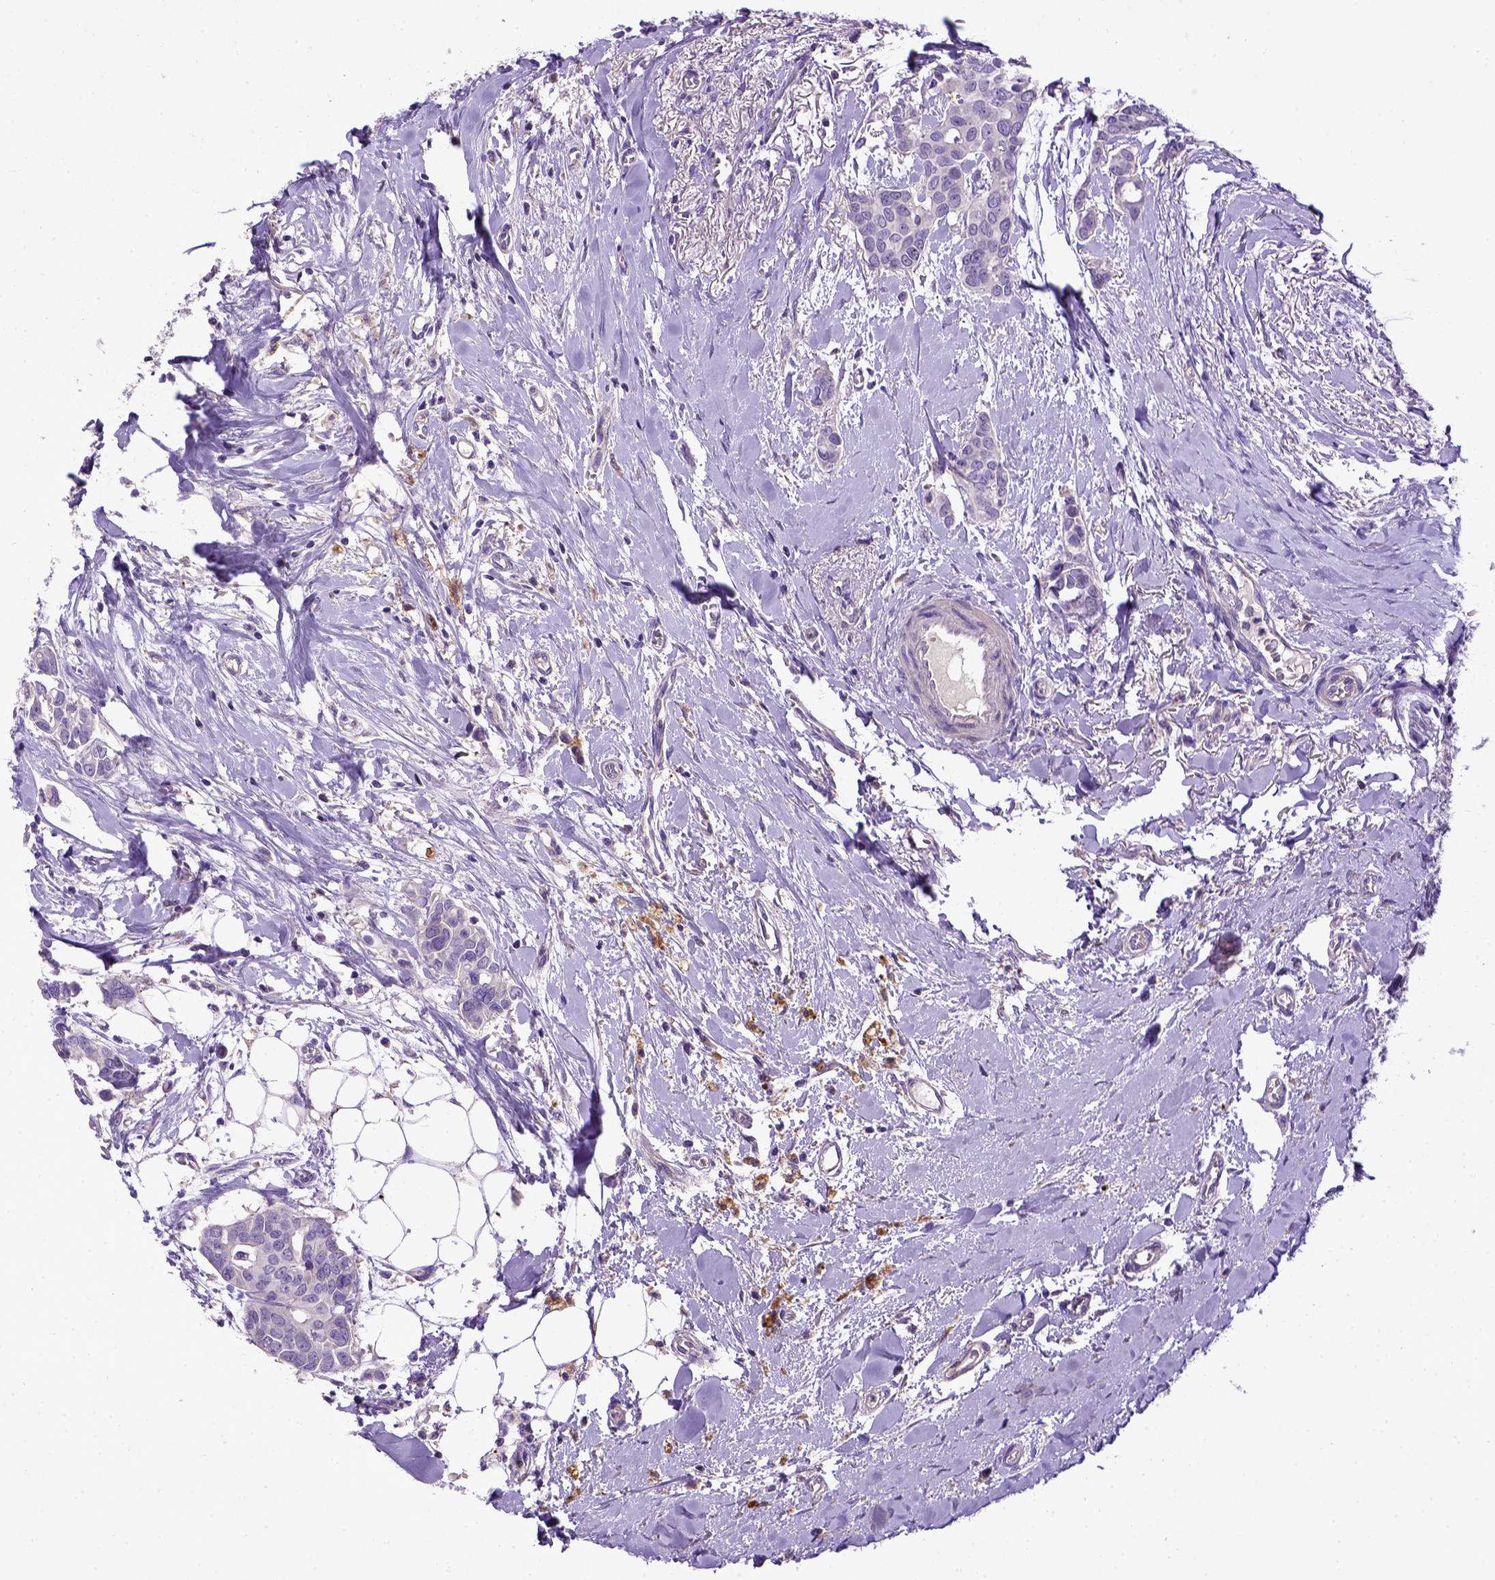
{"staining": {"intensity": "negative", "quantity": "none", "location": "none"}, "tissue": "breast cancer", "cell_type": "Tumor cells", "image_type": "cancer", "snomed": [{"axis": "morphology", "description": "Duct carcinoma"}, {"axis": "topography", "description": "Breast"}], "caption": "Tumor cells show no significant staining in breast cancer (intraductal carcinoma).", "gene": "ADAM12", "patient": {"sex": "female", "age": 54}}